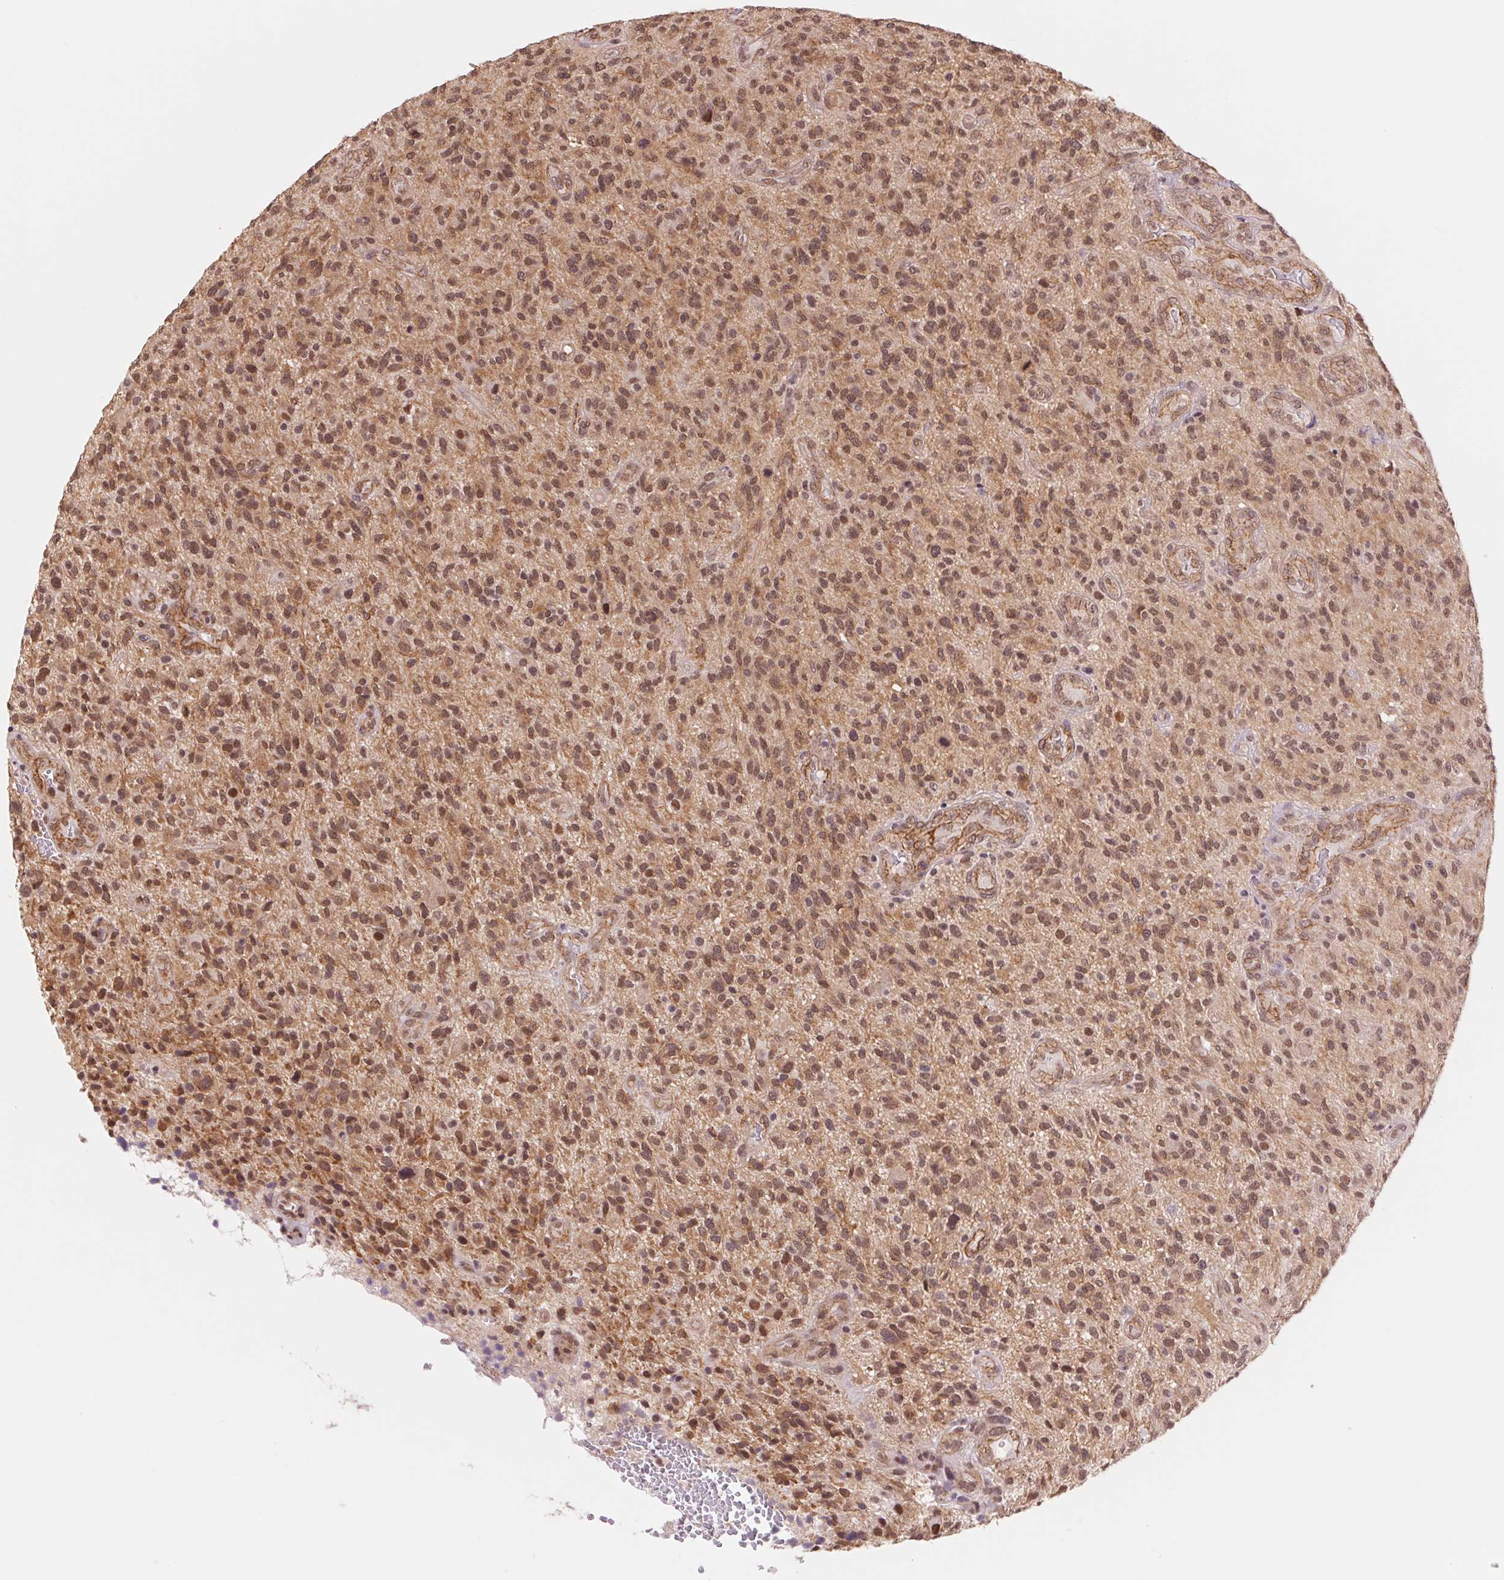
{"staining": {"intensity": "moderate", "quantity": ">75%", "location": "nuclear"}, "tissue": "glioma", "cell_type": "Tumor cells", "image_type": "cancer", "snomed": [{"axis": "morphology", "description": "Glioma, malignant, High grade"}, {"axis": "topography", "description": "Brain"}], "caption": "Immunohistochemistry of glioma displays medium levels of moderate nuclear staining in about >75% of tumor cells.", "gene": "BCAT1", "patient": {"sex": "male", "age": 47}}